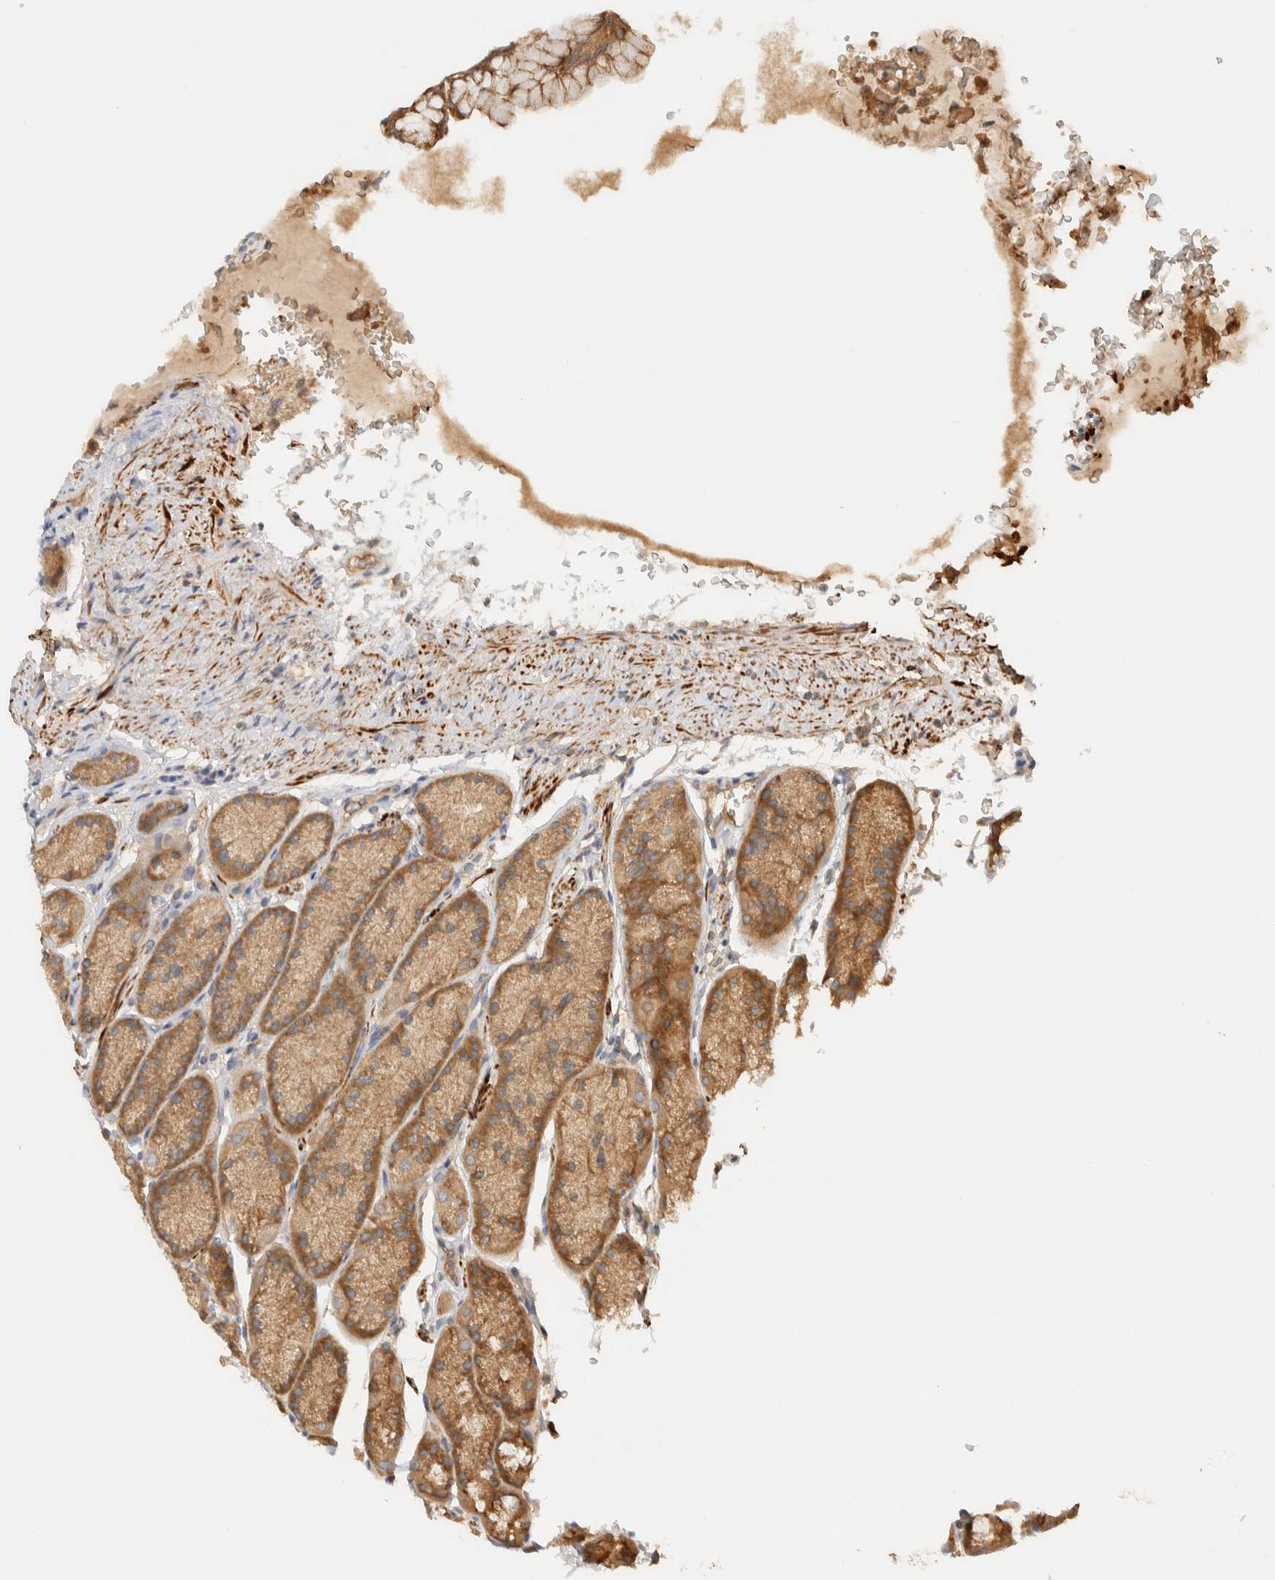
{"staining": {"intensity": "moderate", "quantity": ">75%", "location": "cytoplasmic/membranous"}, "tissue": "stomach", "cell_type": "Glandular cells", "image_type": "normal", "snomed": [{"axis": "morphology", "description": "Normal tissue, NOS"}, {"axis": "topography", "description": "Stomach"}], "caption": "A micrograph showing moderate cytoplasmic/membranous positivity in approximately >75% of glandular cells in normal stomach, as visualized by brown immunohistochemical staining.", "gene": "TTI2", "patient": {"sex": "male", "age": 42}}